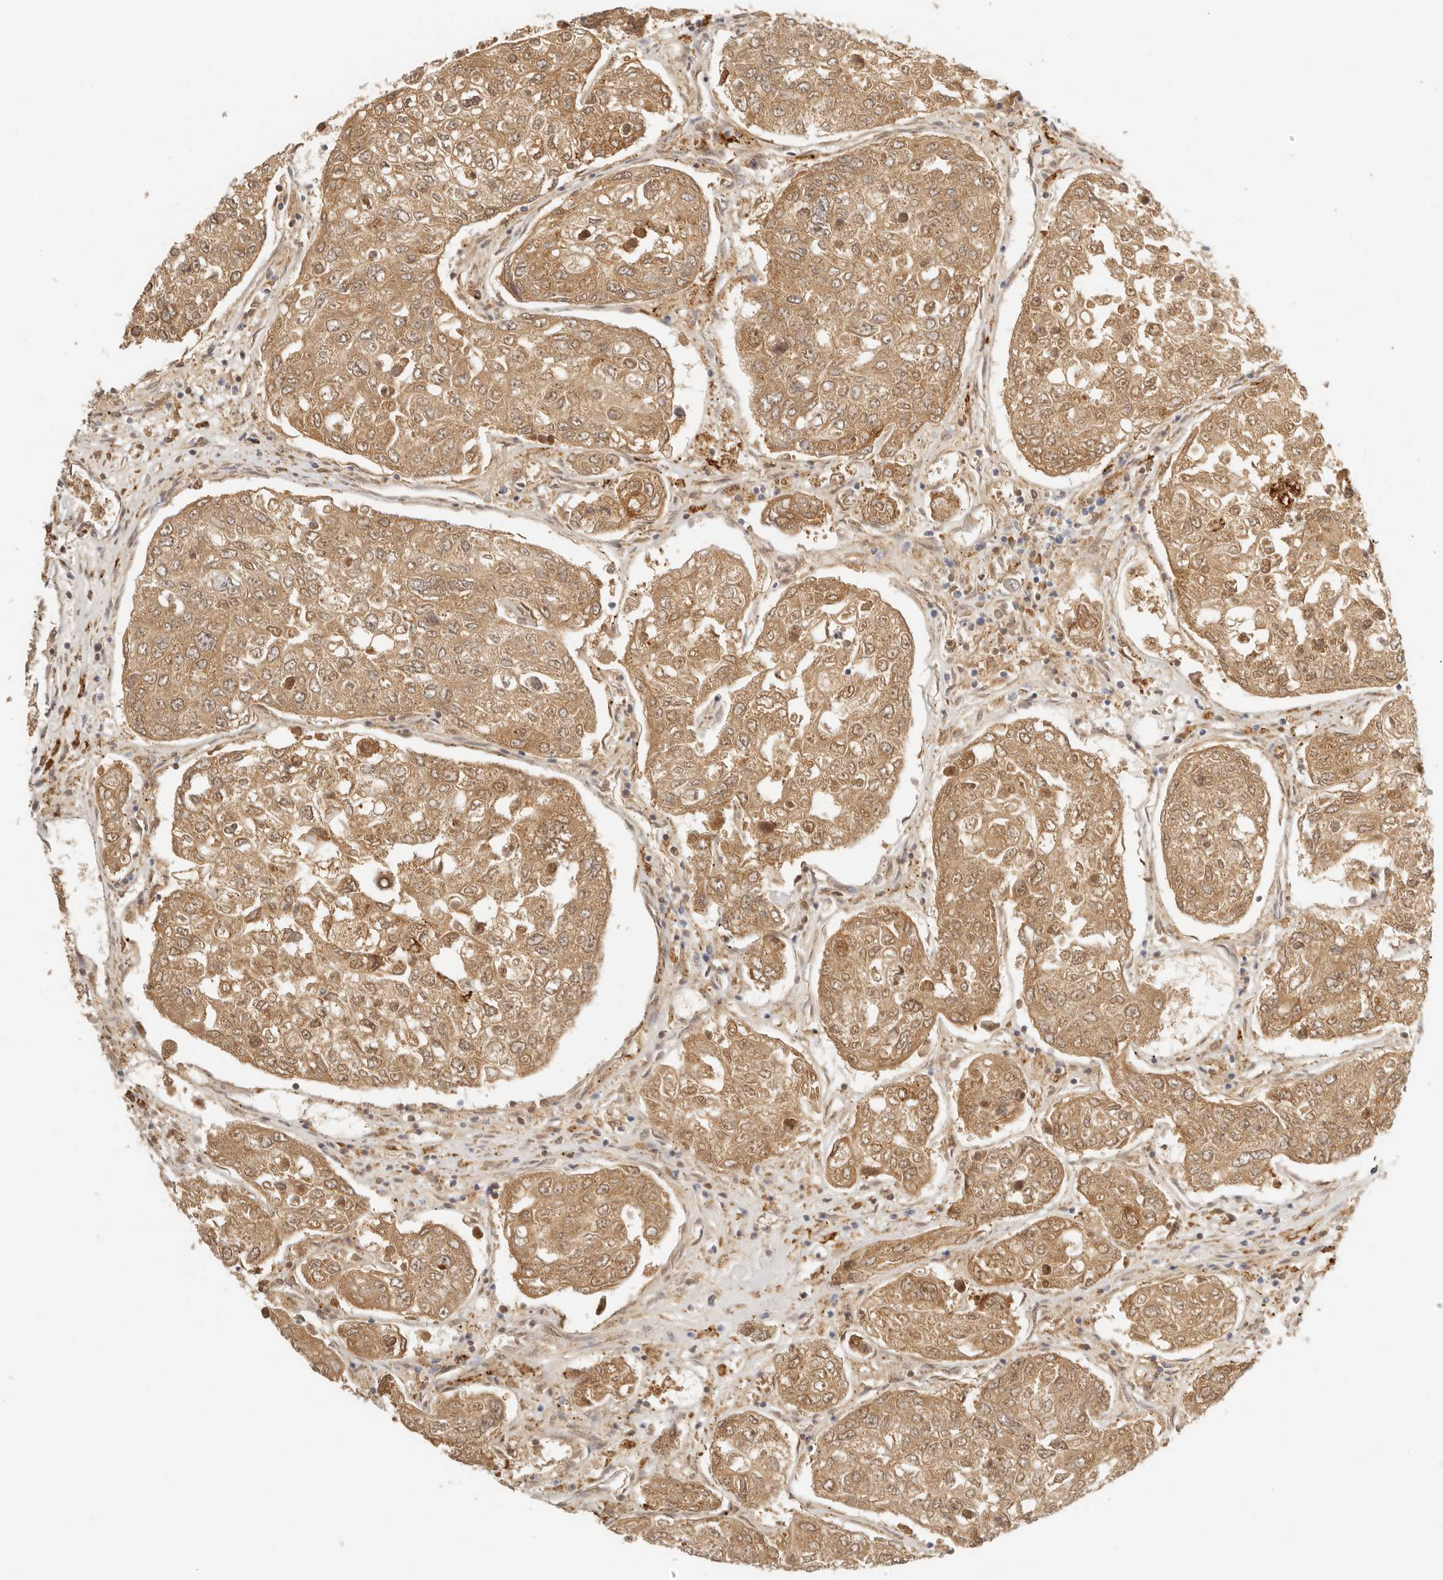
{"staining": {"intensity": "moderate", "quantity": ">75%", "location": "cytoplasmic/membranous"}, "tissue": "urothelial cancer", "cell_type": "Tumor cells", "image_type": "cancer", "snomed": [{"axis": "morphology", "description": "Urothelial carcinoma, High grade"}, {"axis": "topography", "description": "Lymph node"}, {"axis": "topography", "description": "Urinary bladder"}], "caption": "Urothelial carcinoma (high-grade) tissue shows moderate cytoplasmic/membranous positivity in approximately >75% of tumor cells Nuclei are stained in blue.", "gene": "RNASET2", "patient": {"sex": "male", "age": 51}}